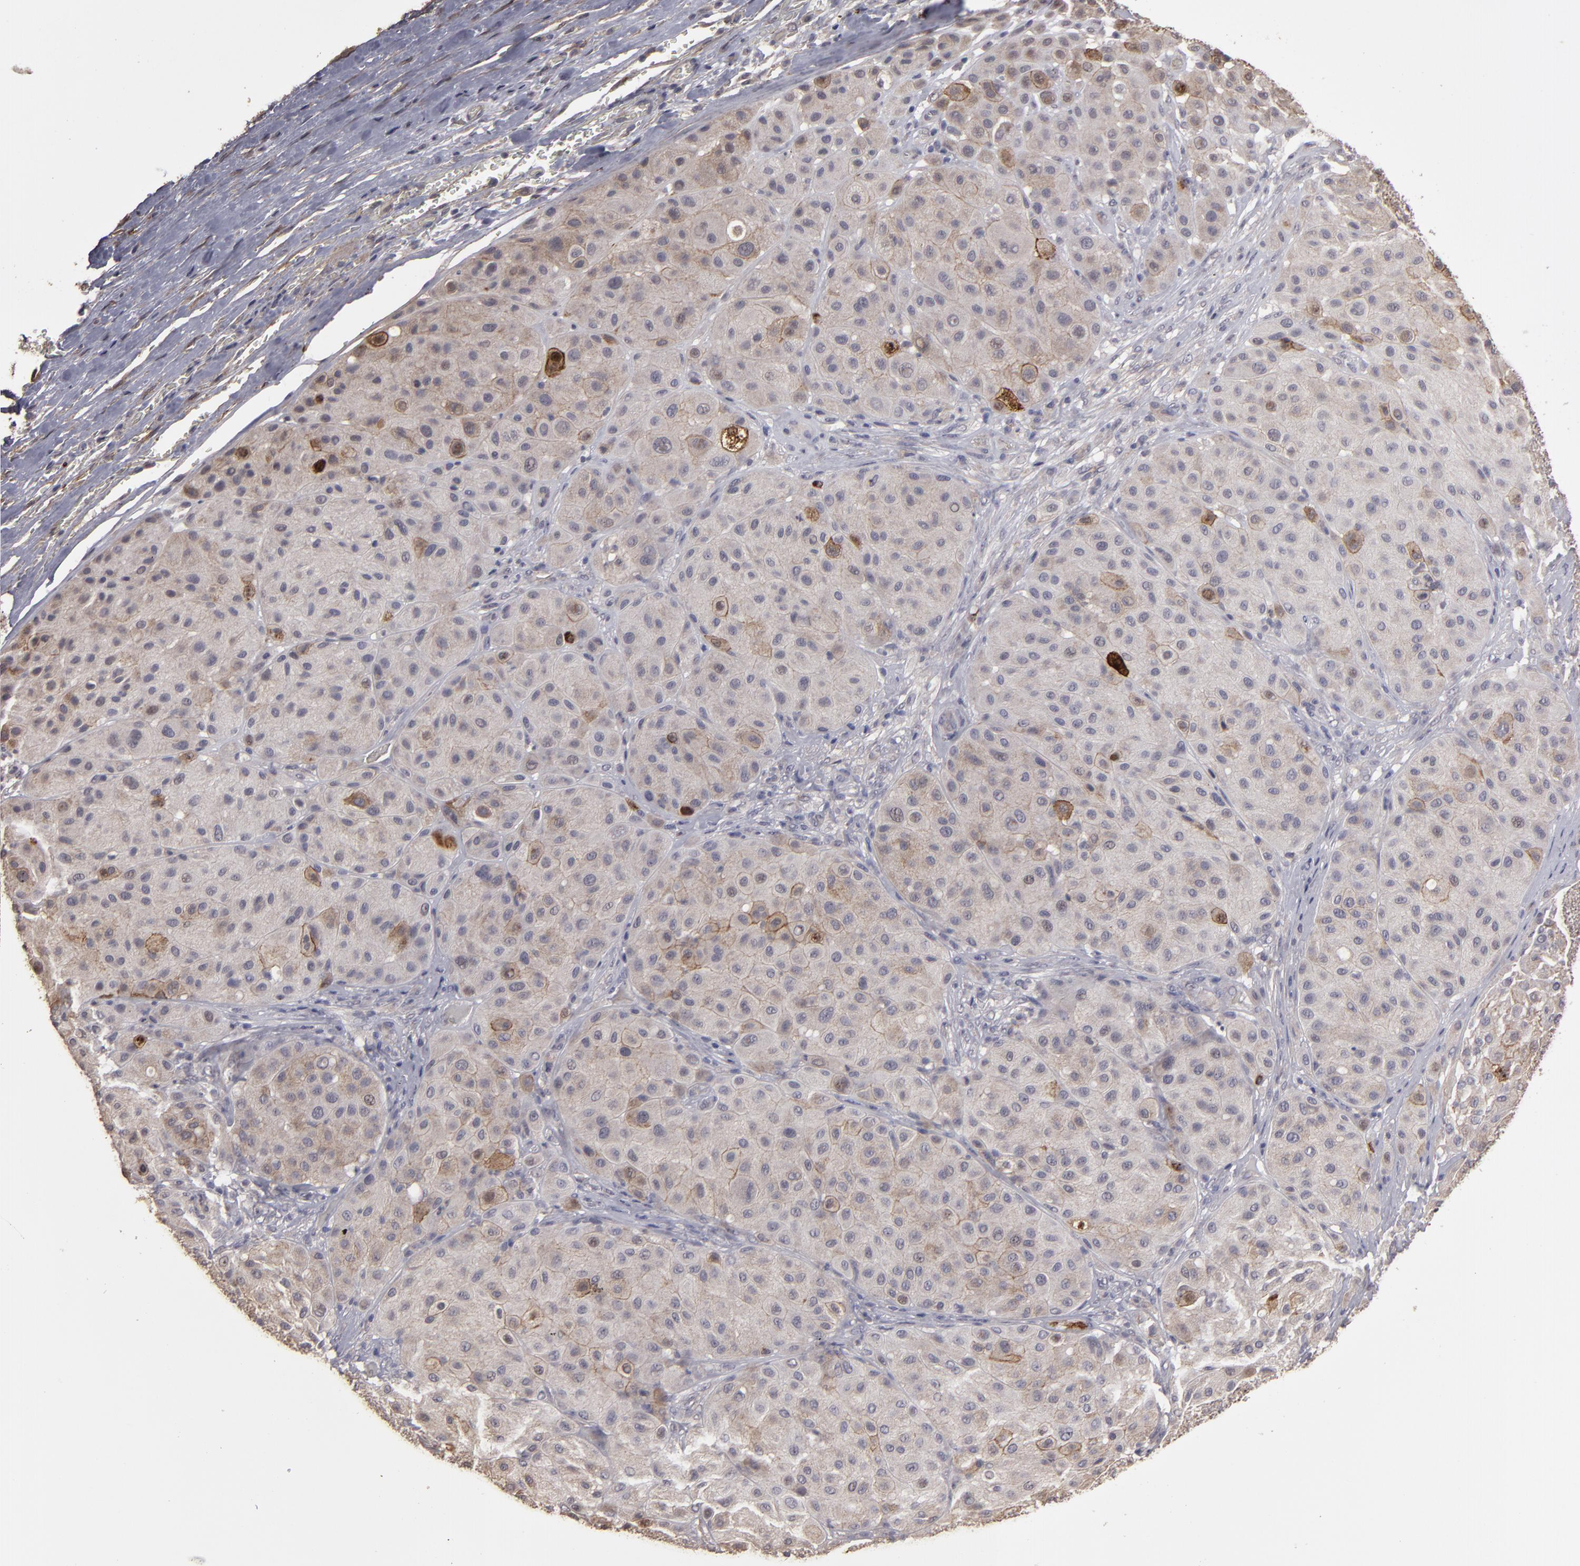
{"staining": {"intensity": "weak", "quantity": "25%-75%", "location": "cytoplasmic/membranous"}, "tissue": "melanoma", "cell_type": "Tumor cells", "image_type": "cancer", "snomed": [{"axis": "morphology", "description": "Normal tissue, NOS"}, {"axis": "morphology", "description": "Malignant melanoma, Metastatic site"}, {"axis": "topography", "description": "Skin"}], "caption": "A high-resolution image shows immunohistochemistry staining of malignant melanoma (metastatic site), which displays weak cytoplasmic/membranous expression in about 25%-75% of tumor cells.", "gene": "CD55", "patient": {"sex": "male", "age": 41}}